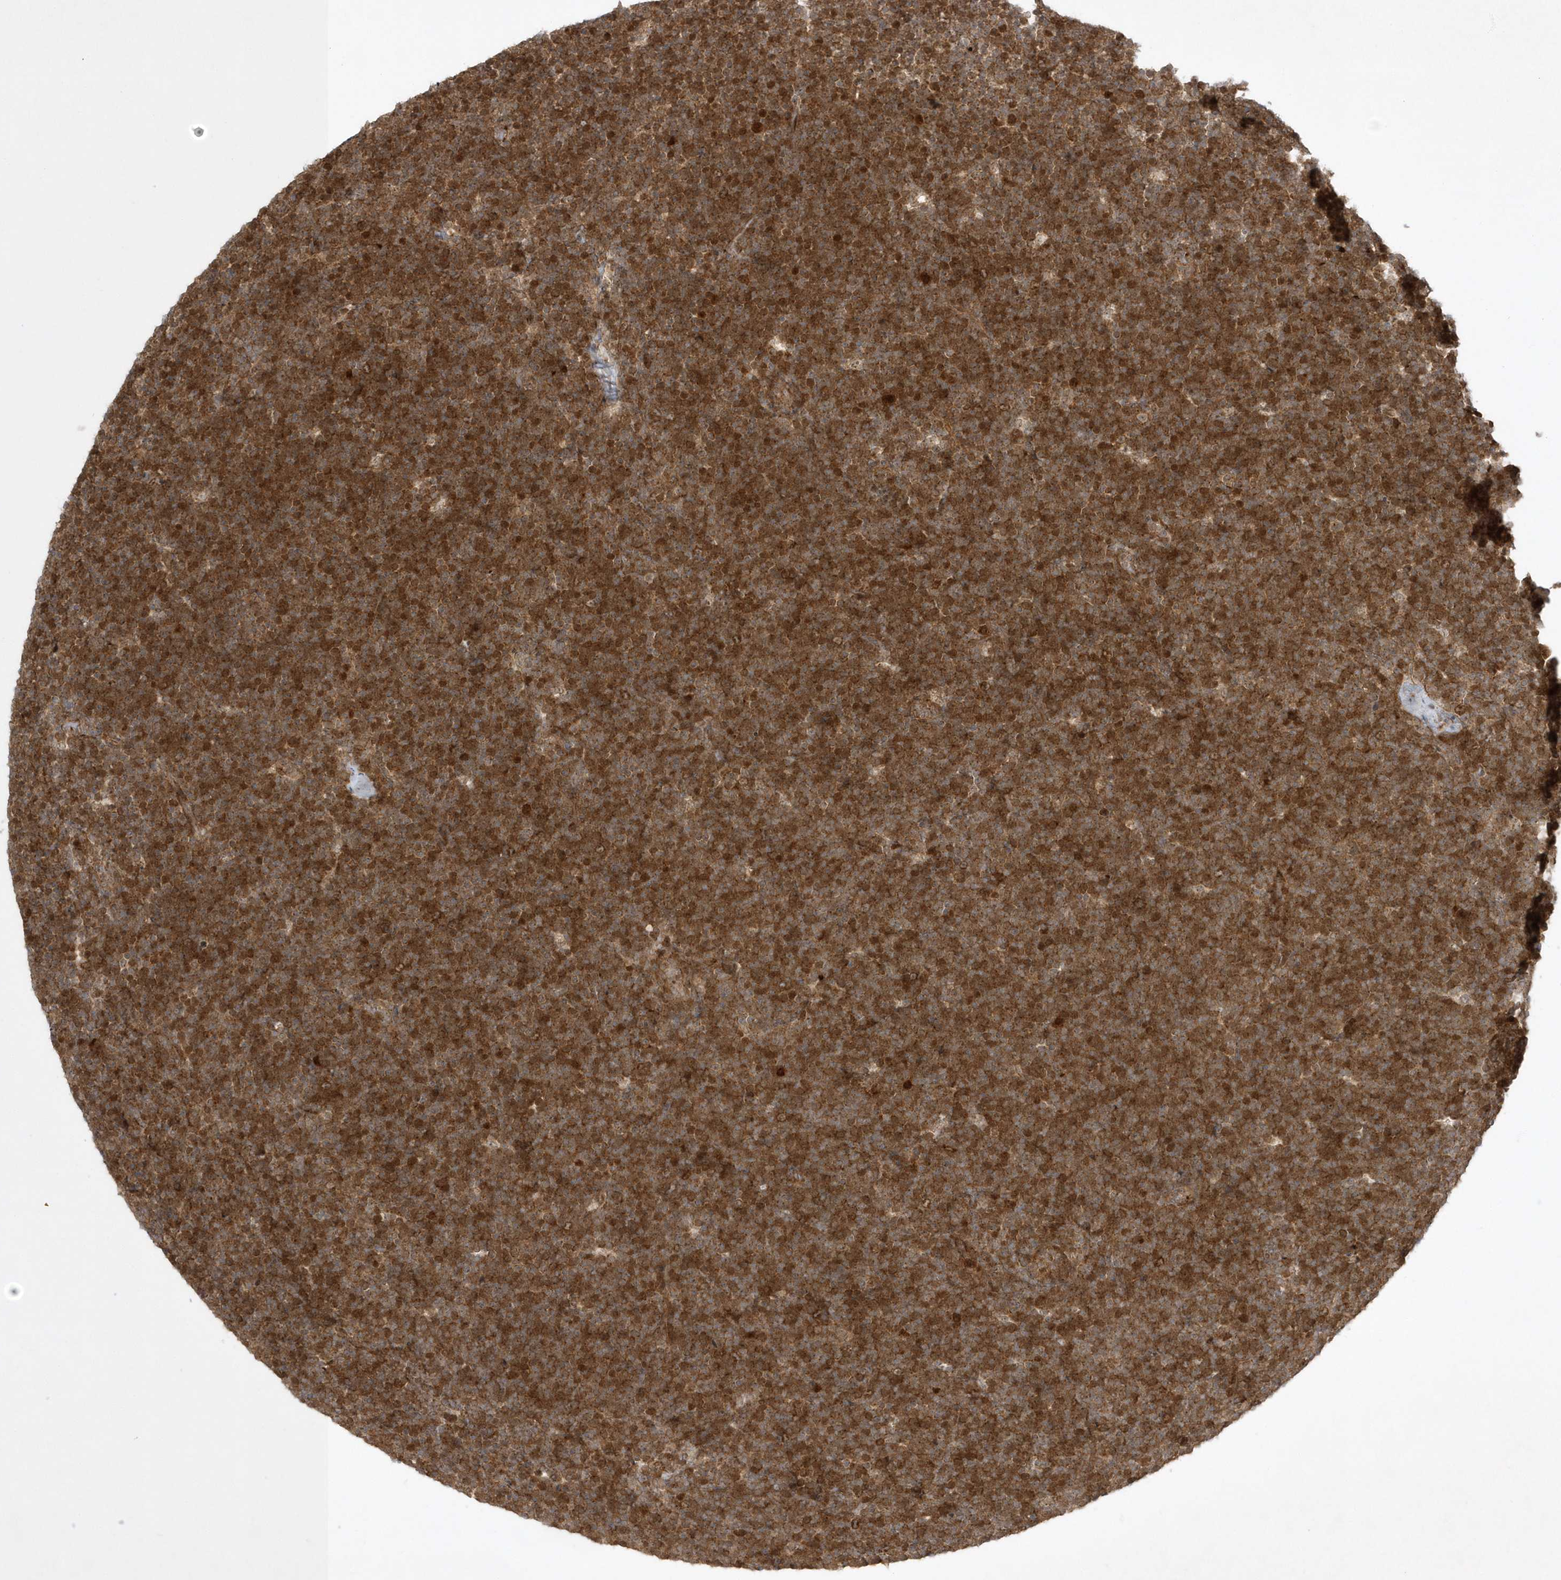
{"staining": {"intensity": "moderate", "quantity": ">75%", "location": "cytoplasmic/membranous,nuclear"}, "tissue": "lymphoma", "cell_type": "Tumor cells", "image_type": "cancer", "snomed": [{"axis": "morphology", "description": "Malignant lymphoma, non-Hodgkin's type, High grade"}, {"axis": "topography", "description": "Lymph node"}], "caption": "Immunohistochemistry (IHC) image of high-grade malignant lymphoma, non-Hodgkin's type stained for a protein (brown), which shows medium levels of moderate cytoplasmic/membranous and nuclear staining in about >75% of tumor cells.", "gene": "NAF1", "patient": {"sex": "male", "age": 13}}